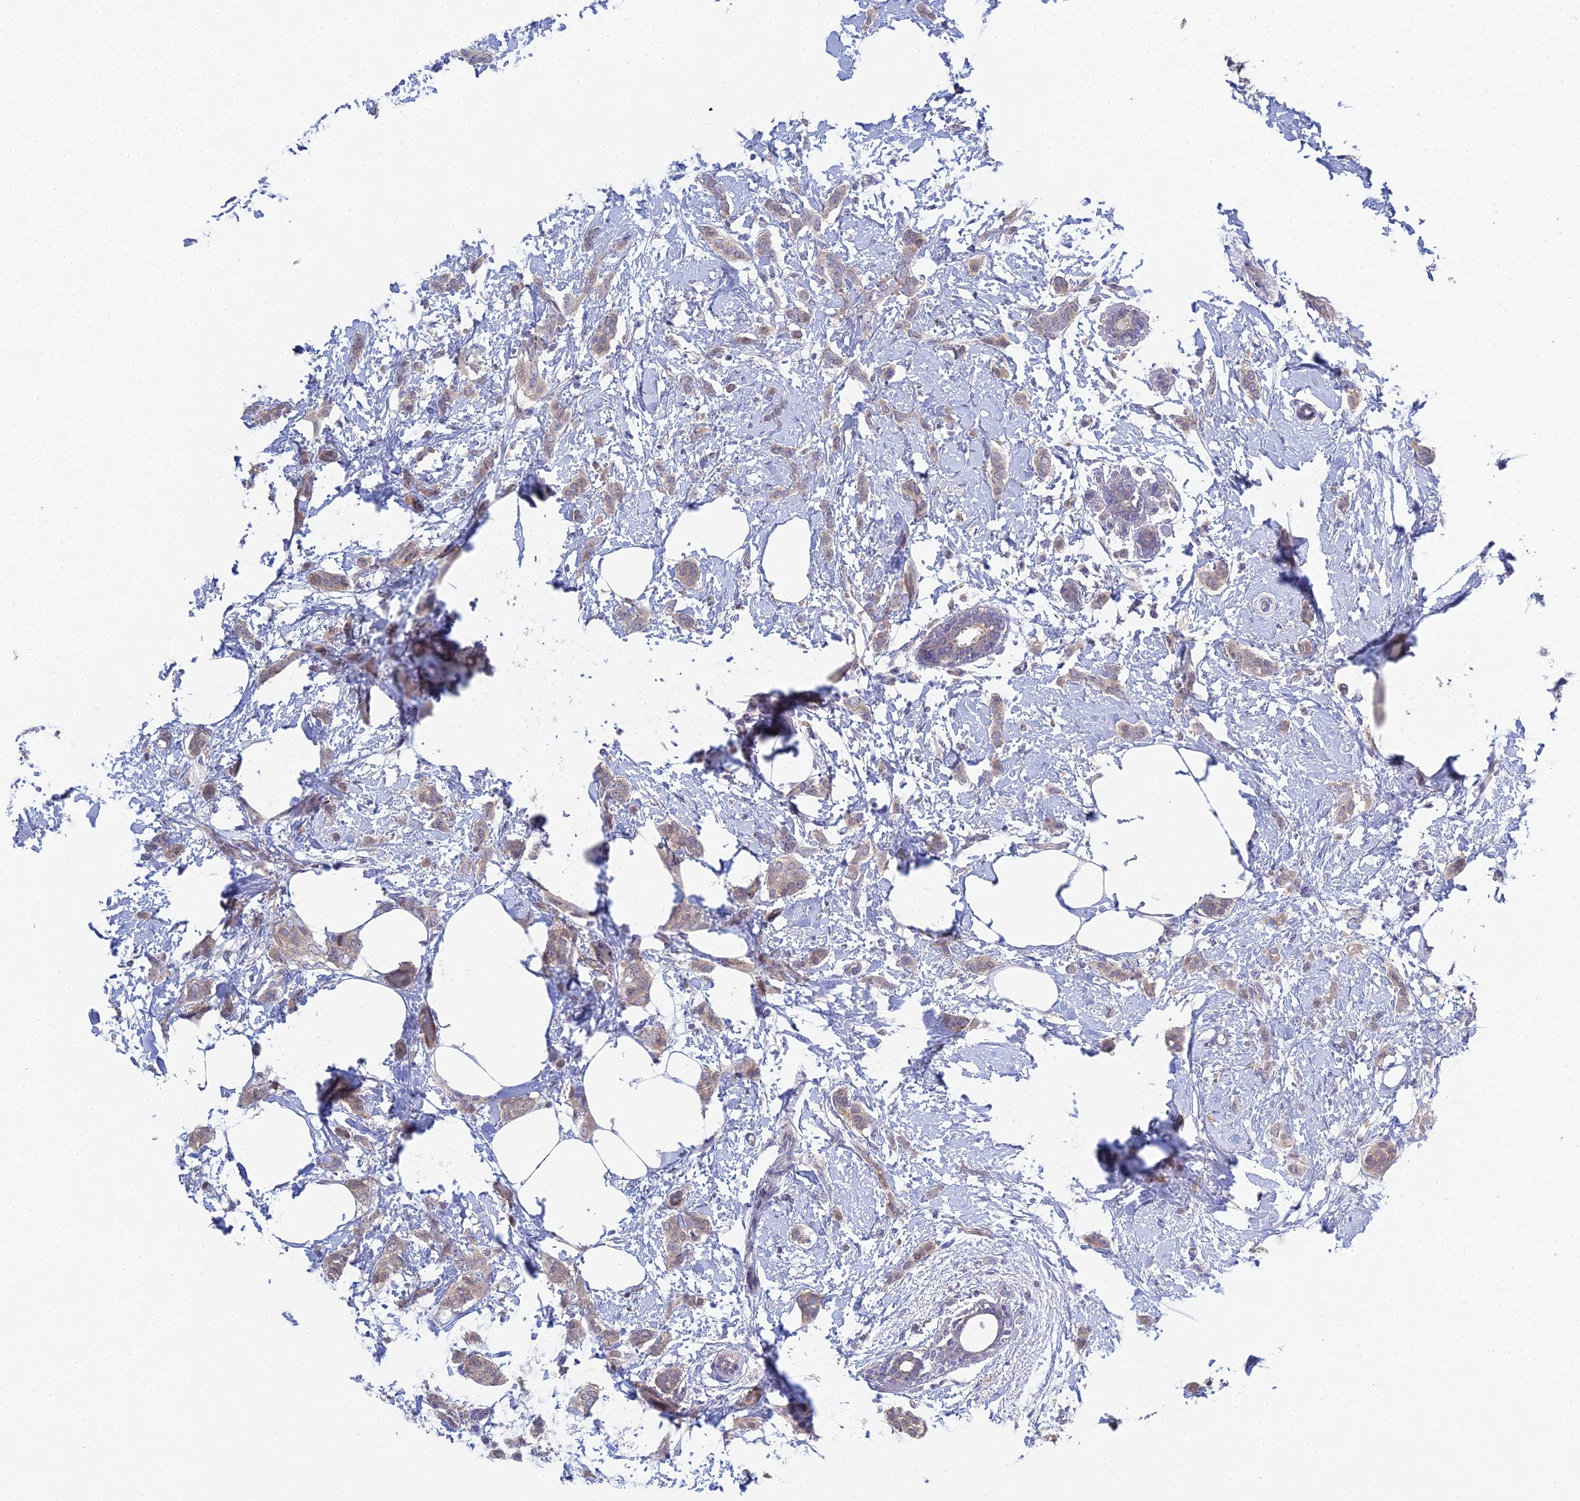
{"staining": {"intensity": "weak", "quantity": "<25%", "location": "cytoplasmic/membranous"}, "tissue": "breast cancer", "cell_type": "Tumor cells", "image_type": "cancer", "snomed": [{"axis": "morphology", "description": "Duct carcinoma"}, {"axis": "topography", "description": "Breast"}], "caption": "This is a histopathology image of immunohistochemistry staining of breast cancer, which shows no expression in tumor cells.", "gene": "METTL26", "patient": {"sex": "female", "age": 72}}